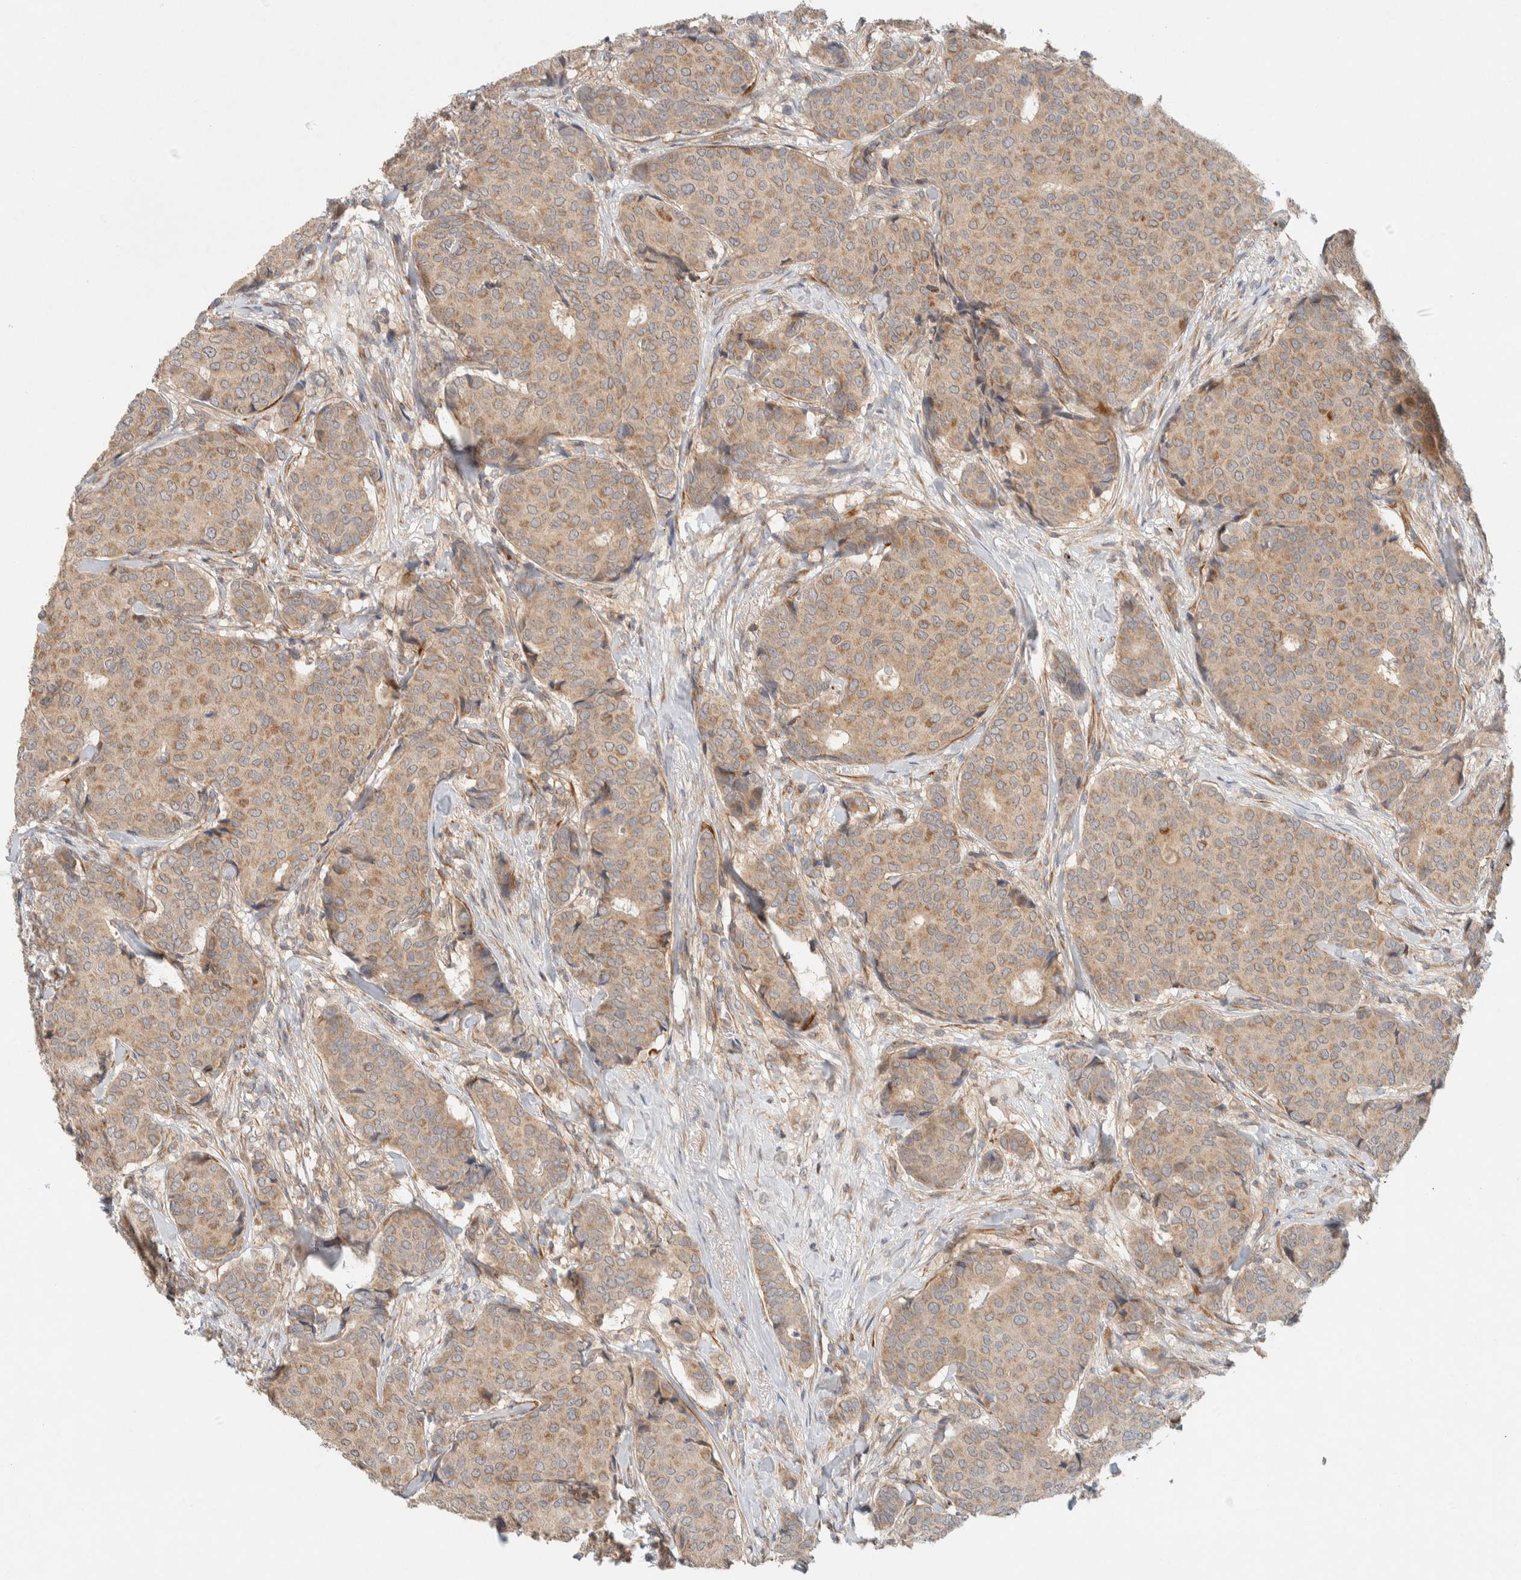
{"staining": {"intensity": "weak", "quantity": ">75%", "location": "cytoplasmic/membranous"}, "tissue": "breast cancer", "cell_type": "Tumor cells", "image_type": "cancer", "snomed": [{"axis": "morphology", "description": "Duct carcinoma"}, {"axis": "topography", "description": "Breast"}], "caption": "The image reveals immunohistochemical staining of breast cancer. There is weak cytoplasmic/membranous positivity is identified in about >75% of tumor cells.", "gene": "KIF9", "patient": {"sex": "female", "age": 75}}